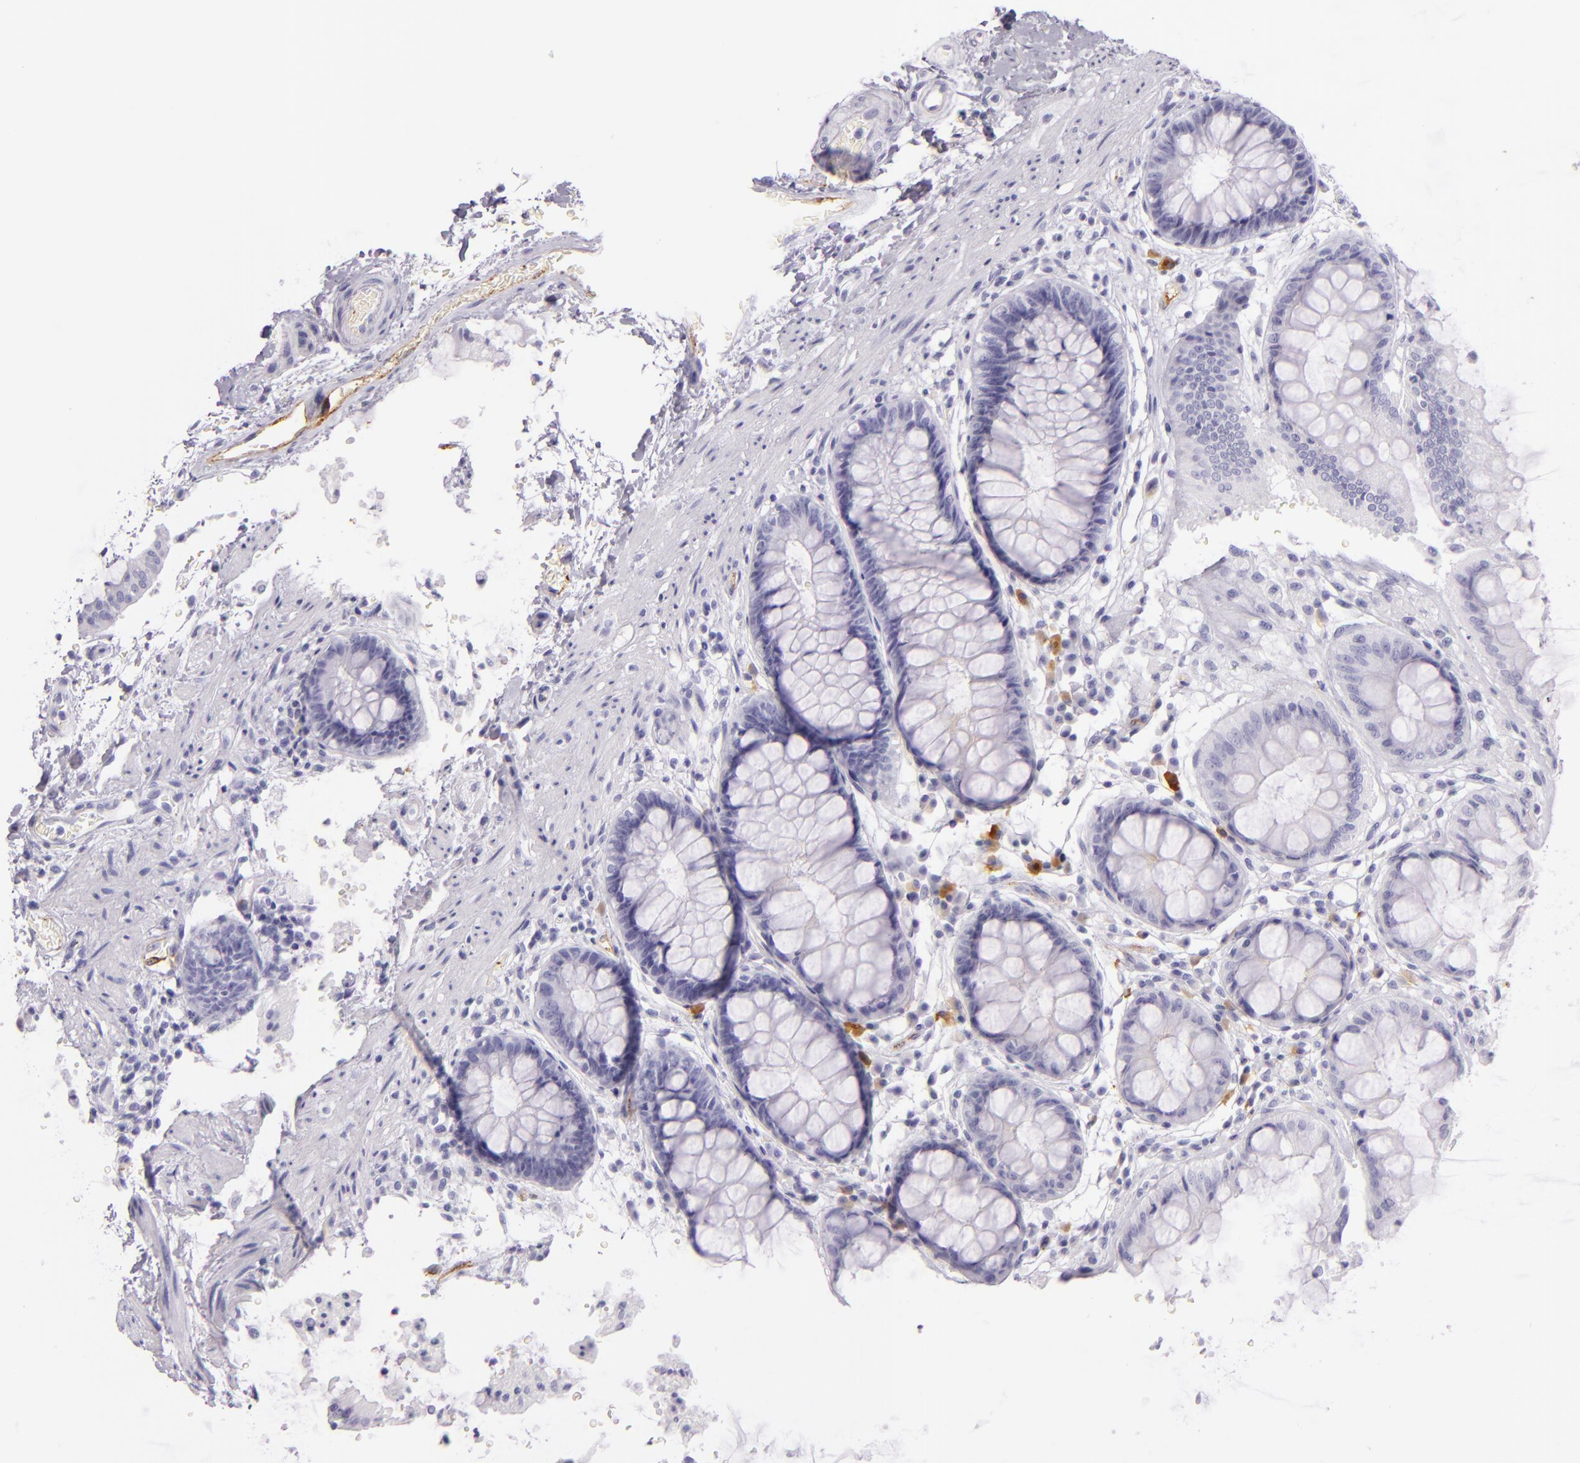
{"staining": {"intensity": "negative", "quantity": "none", "location": "none"}, "tissue": "rectum", "cell_type": "Glandular cells", "image_type": "normal", "snomed": [{"axis": "morphology", "description": "Normal tissue, NOS"}, {"axis": "topography", "description": "Rectum"}], "caption": "Micrograph shows no protein expression in glandular cells of benign rectum. (DAB (3,3'-diaminobenzidine) IHC with hematoxylin counter stain).", "gene": "SELP", "patient": {"sex": "female", "age": 46}}